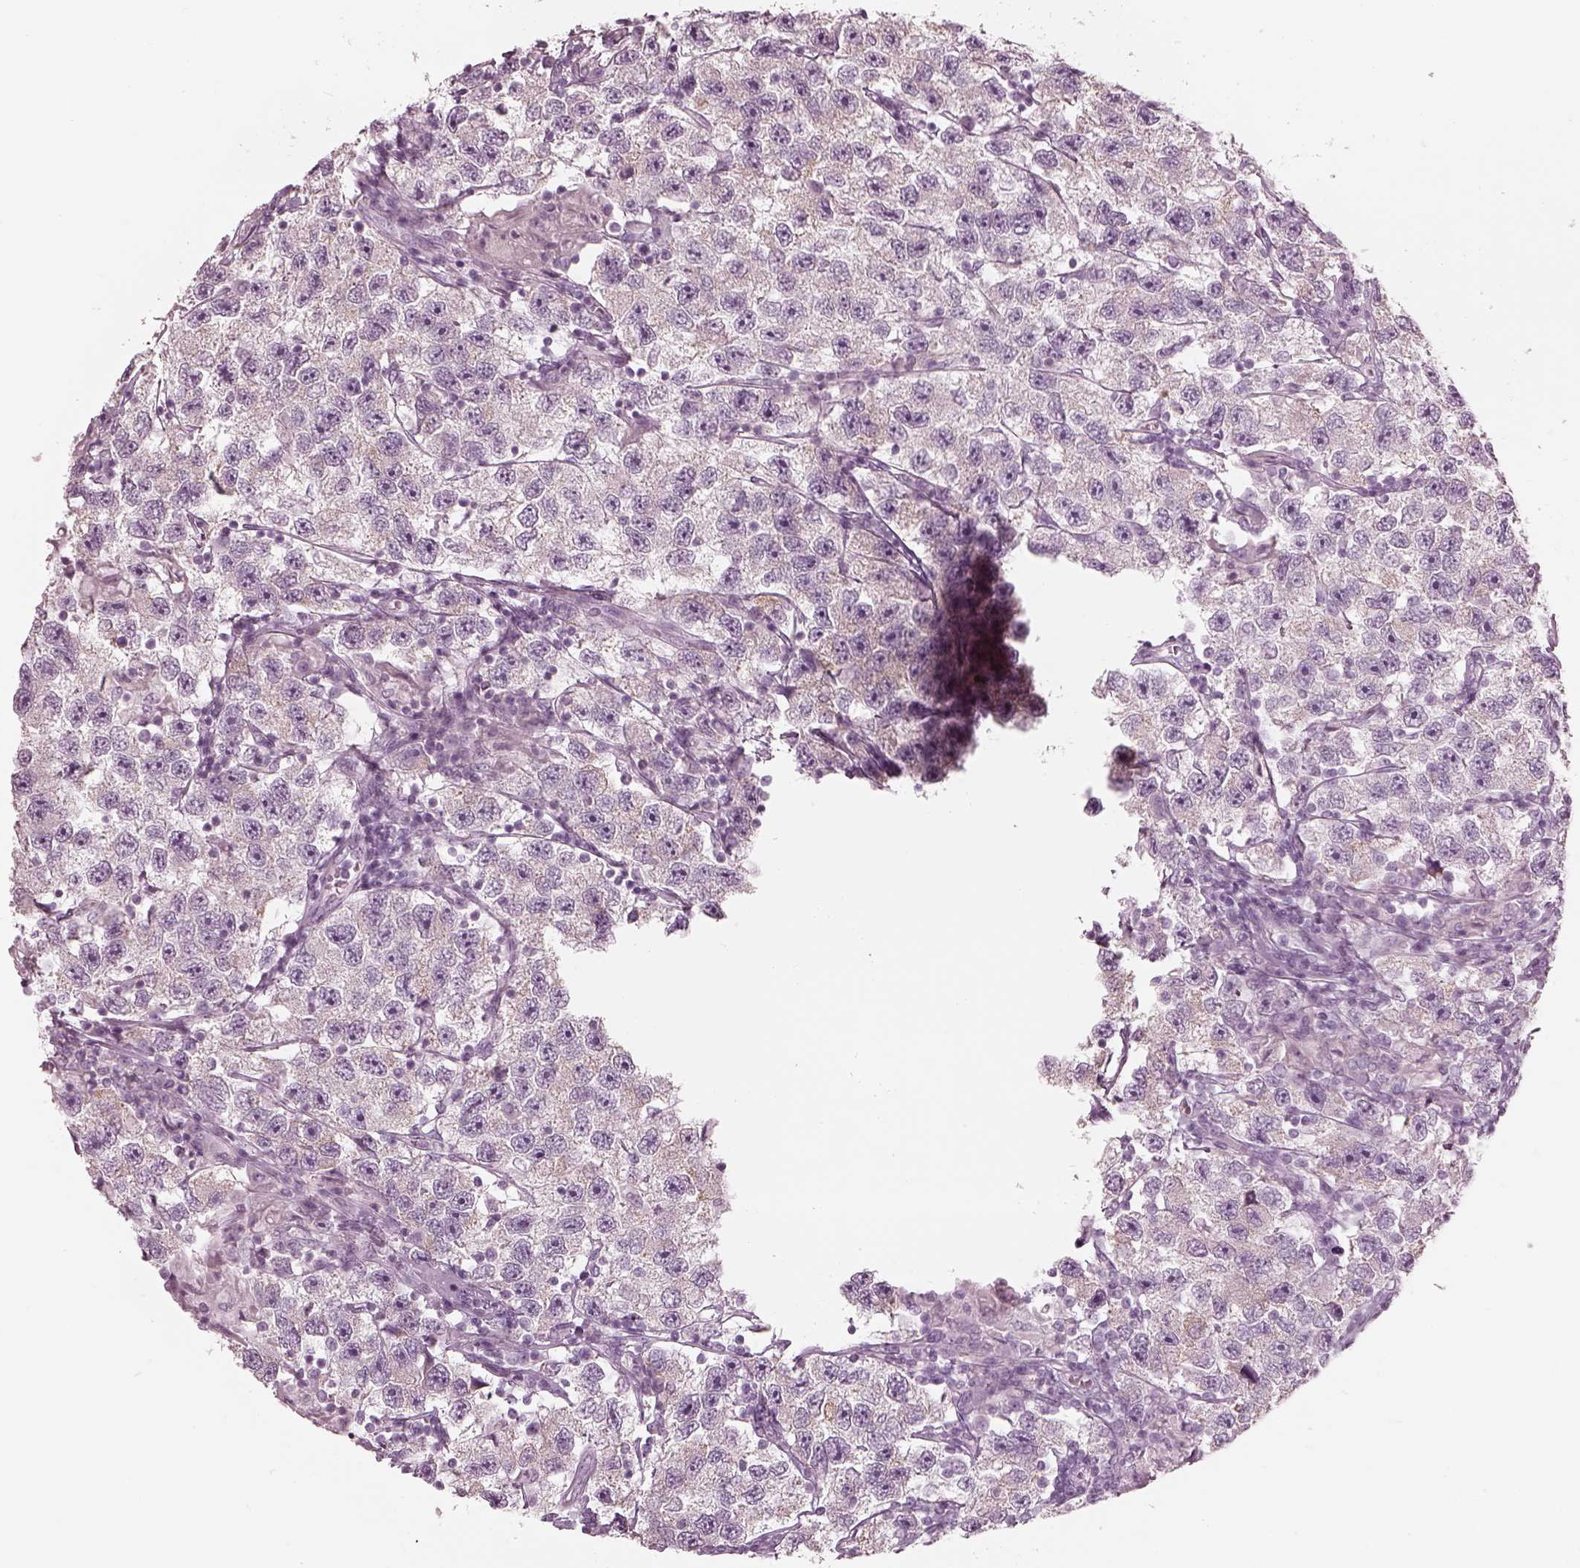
{"staining": {"intensity": "weak", "quantity": "<25%", "location": "cytoplasmic/membranous"}, "tissue": "testis cancer", "cell_type": "Tumor cells", "image_type": "cancer", "snomed": [{"axis": "morphology", "description": "Seminoma, NOS"}, {"axis": "topography", "description": "Testis"}], "caption": "Protein analysis of testis seminoma displays no significant positivity in tumor cells.", "gene": "CNTN1", "patient": {"sex": "male", "age": 26}}